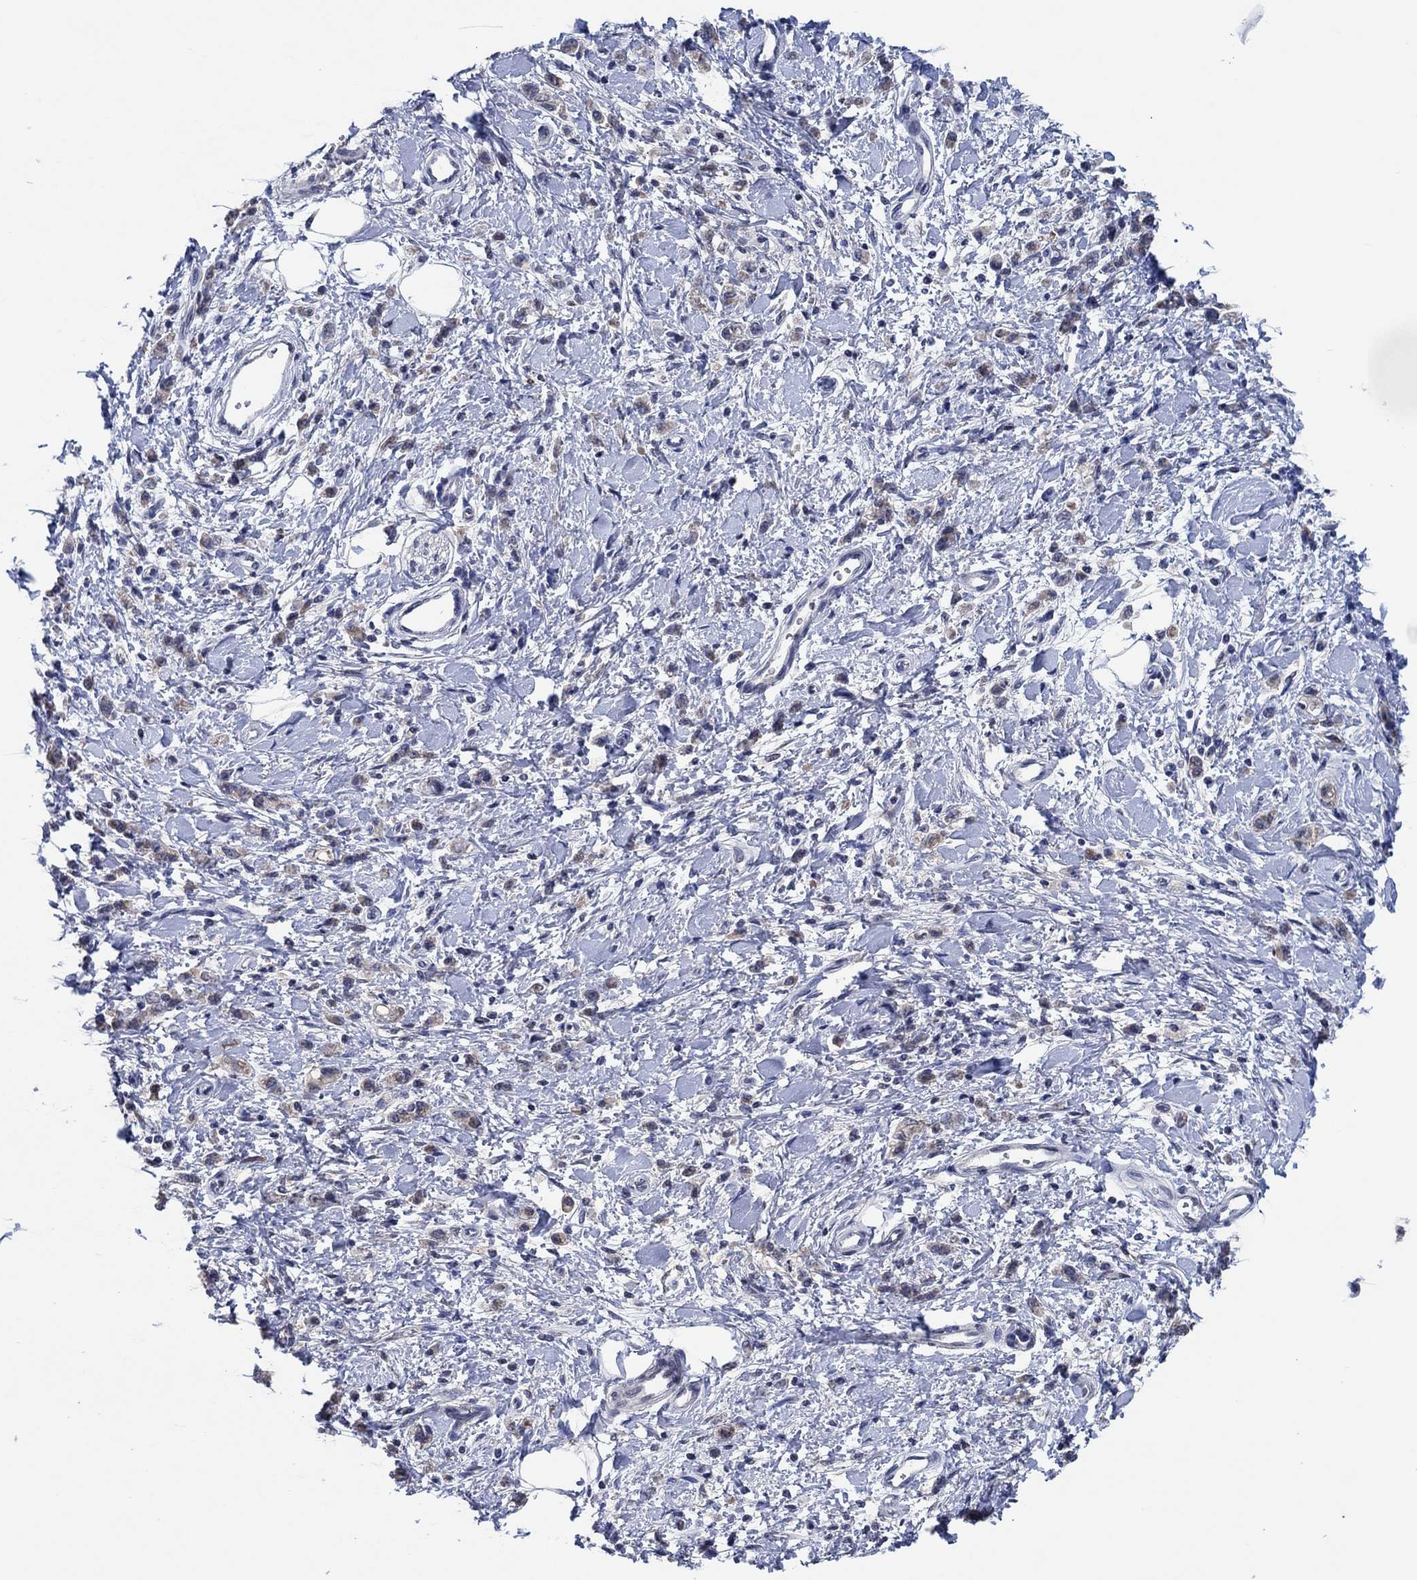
{"staining": {"intensity": "moderate", "quantity": "25%-75%", "location": "cytoplasmic/membranous"}, "tissue": "stomach cancer", "cell_type": "Tumor cells", "image_type": "cancer", "snomed": [{"axis": "morphology", "description": "Adenocarcinoma, NOS"}, {"axis": "topography", "description": "Stomach"}], "caption": "This is a photomicrograph of immunohistochemistry (IHC) staining of stomach cancer (adenocarcinoma), which shows moderate expression in the cytoplasmic/membranous of tumor cells.", "gene": "PRRT3", "patient": {"sex": "male", "age": 77}}